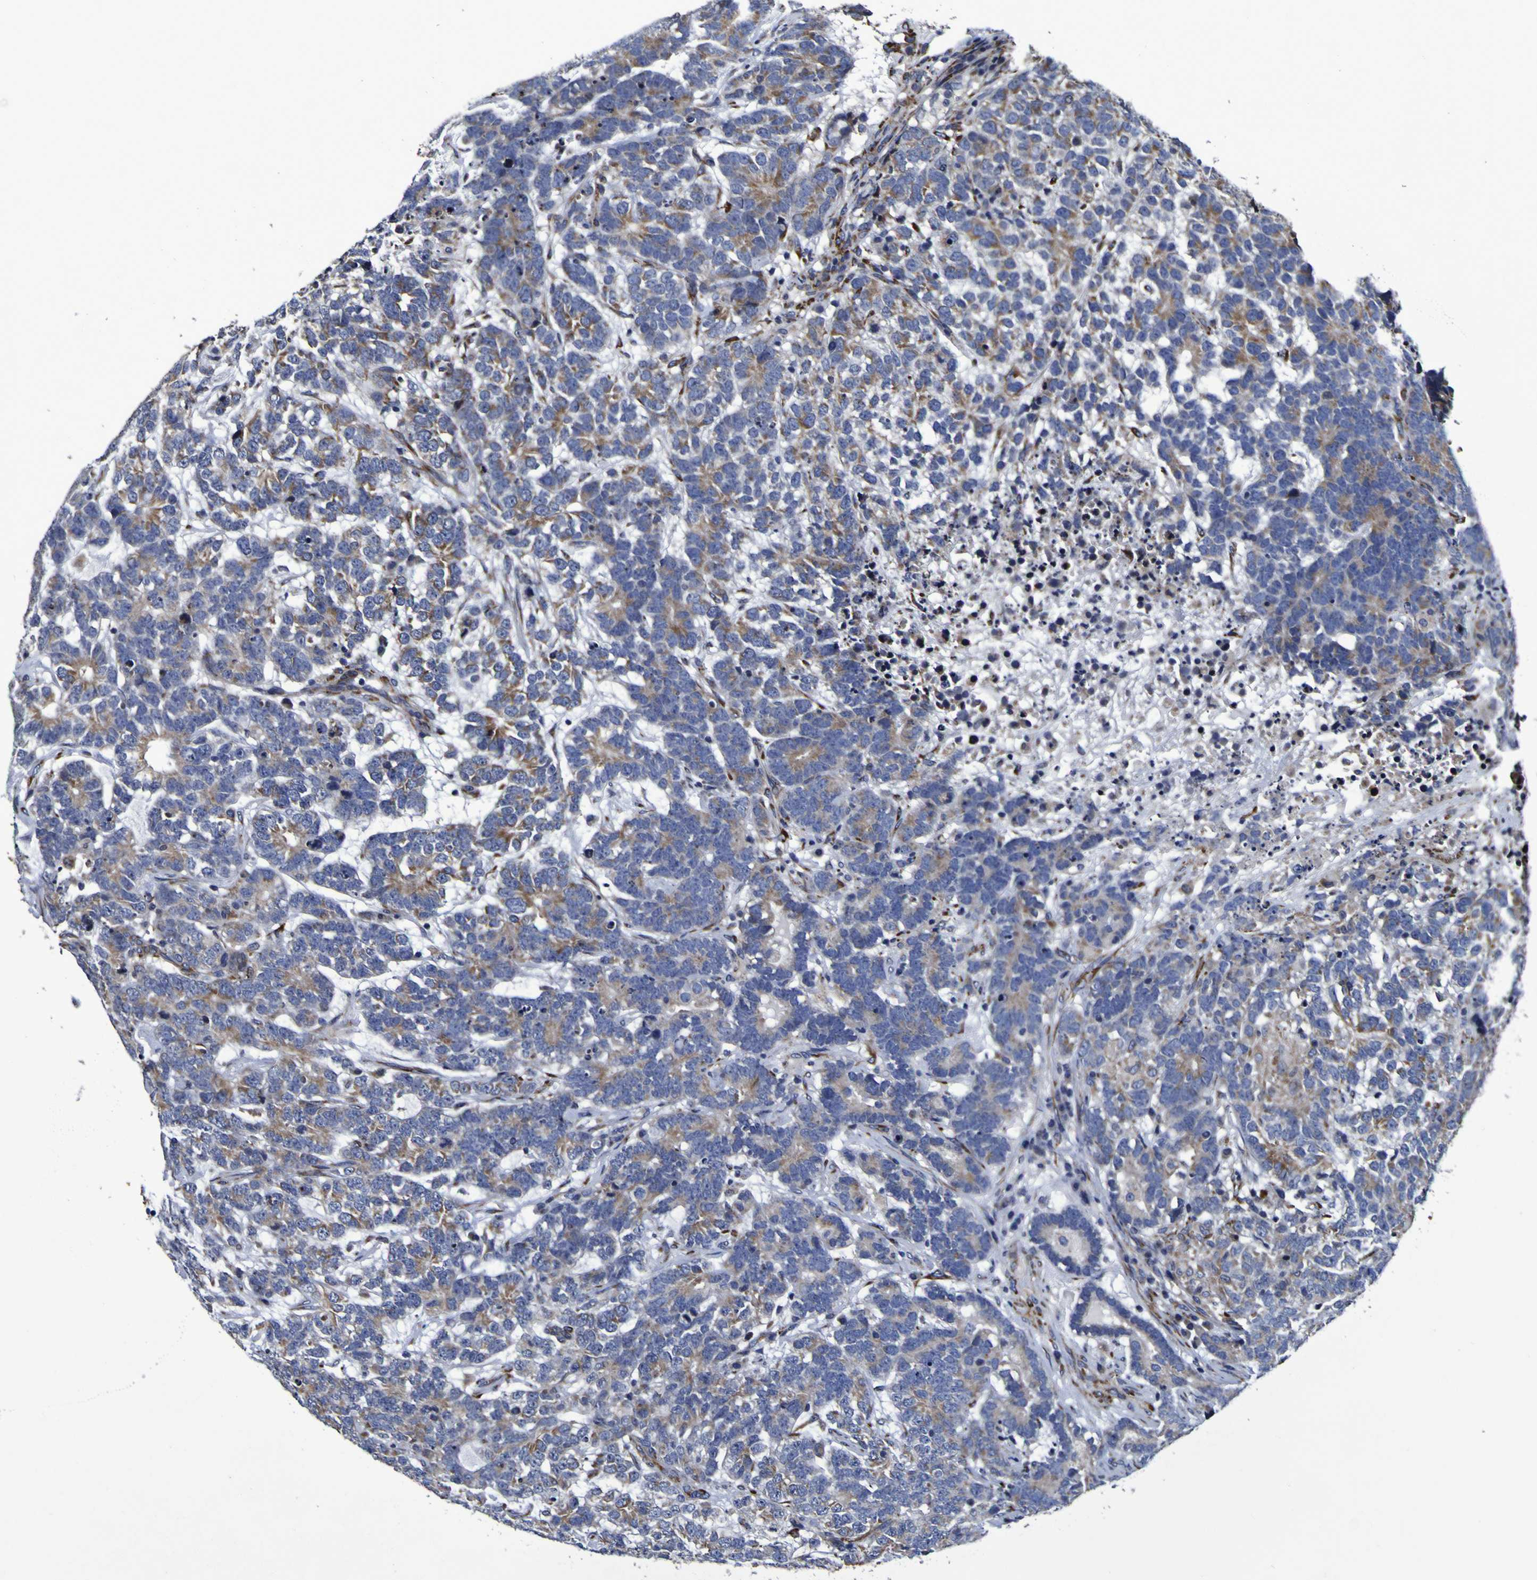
{"staining": {"intensity": "moderate", "quantity": "25%-75%", "location": "cytoplasmic/membranous"}, "tissue": "testis cancer", "cell_type": "Tumor cells", "image_type": "cancer", "snomed": [{"axis": "morphology", "description": "Carcinoma, Embryonal, NOS"}, {"axis": "topography", "description": "Testis"}], "caption": "Embryonal carcinoma (testis) was stained to show a protein in brown. There is medium levels of moderate cytoplasmic/membranous expression in approximately 25%-75% of tumor cells.", "gene": "P3H1", "patient": {"sex": "male", "age": 26}}